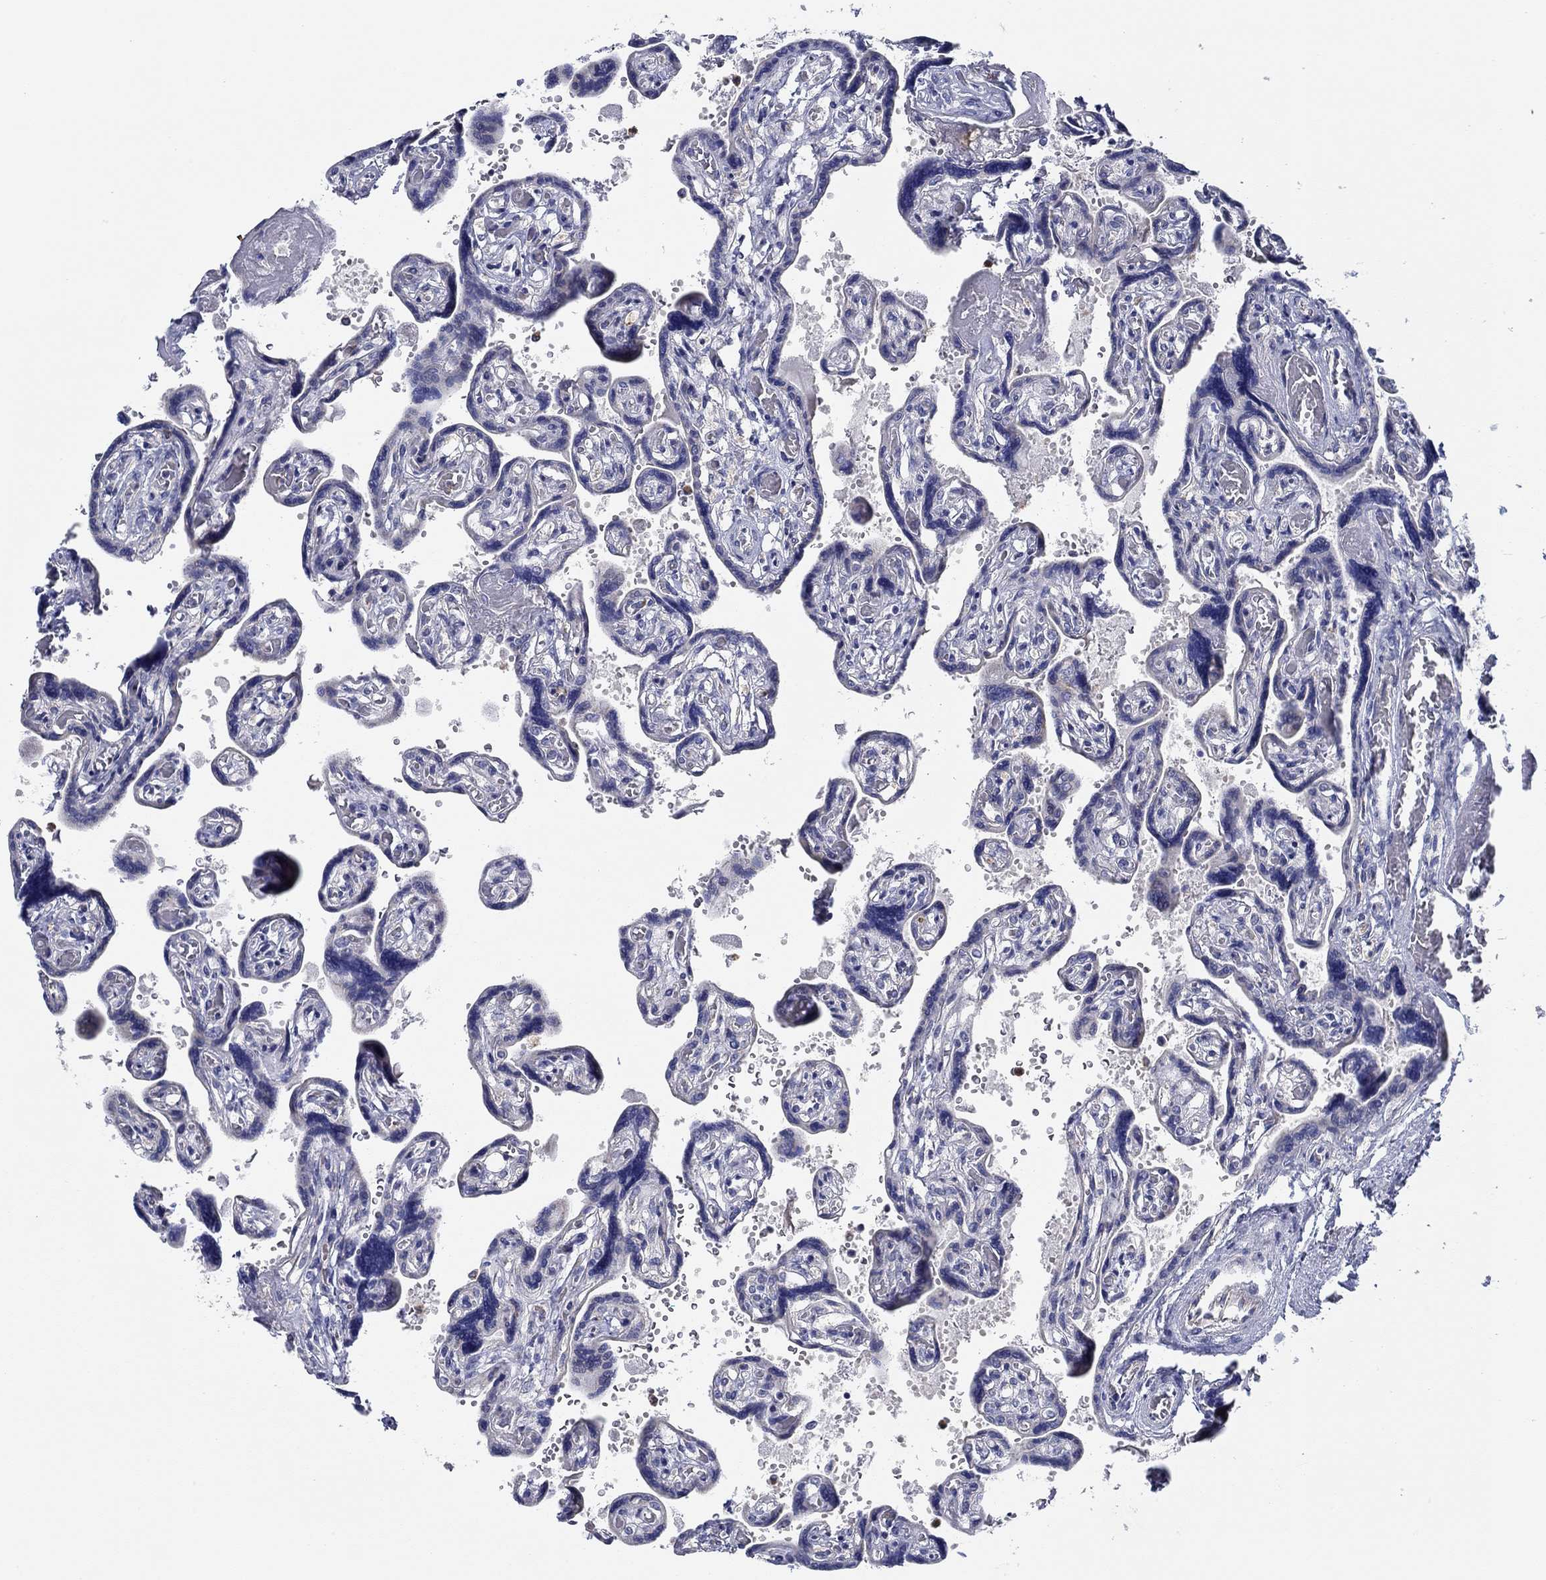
{"staining": {"intensity": "negative", "quantity": "none", "location": "none"}, "tissue": "placenta", "cell_type": "Decidual cells", "image_type": "normal", "snomed": [{"axis": "morphology", "description": "Normal tissue, NOS"}, {"axis": "topography", "description": "Placenta"}], "caption": "A photomicrograph of human placenta is negative for staining in decidual cells. Brightfield microscopy of IHC stained with DAB (3,3'-diaminobenzidine) (brown) and hematoxylin (blue), captured at high magnification.", "gene": "CFAP61", "patient": {"sex": "female", "age": 32}}